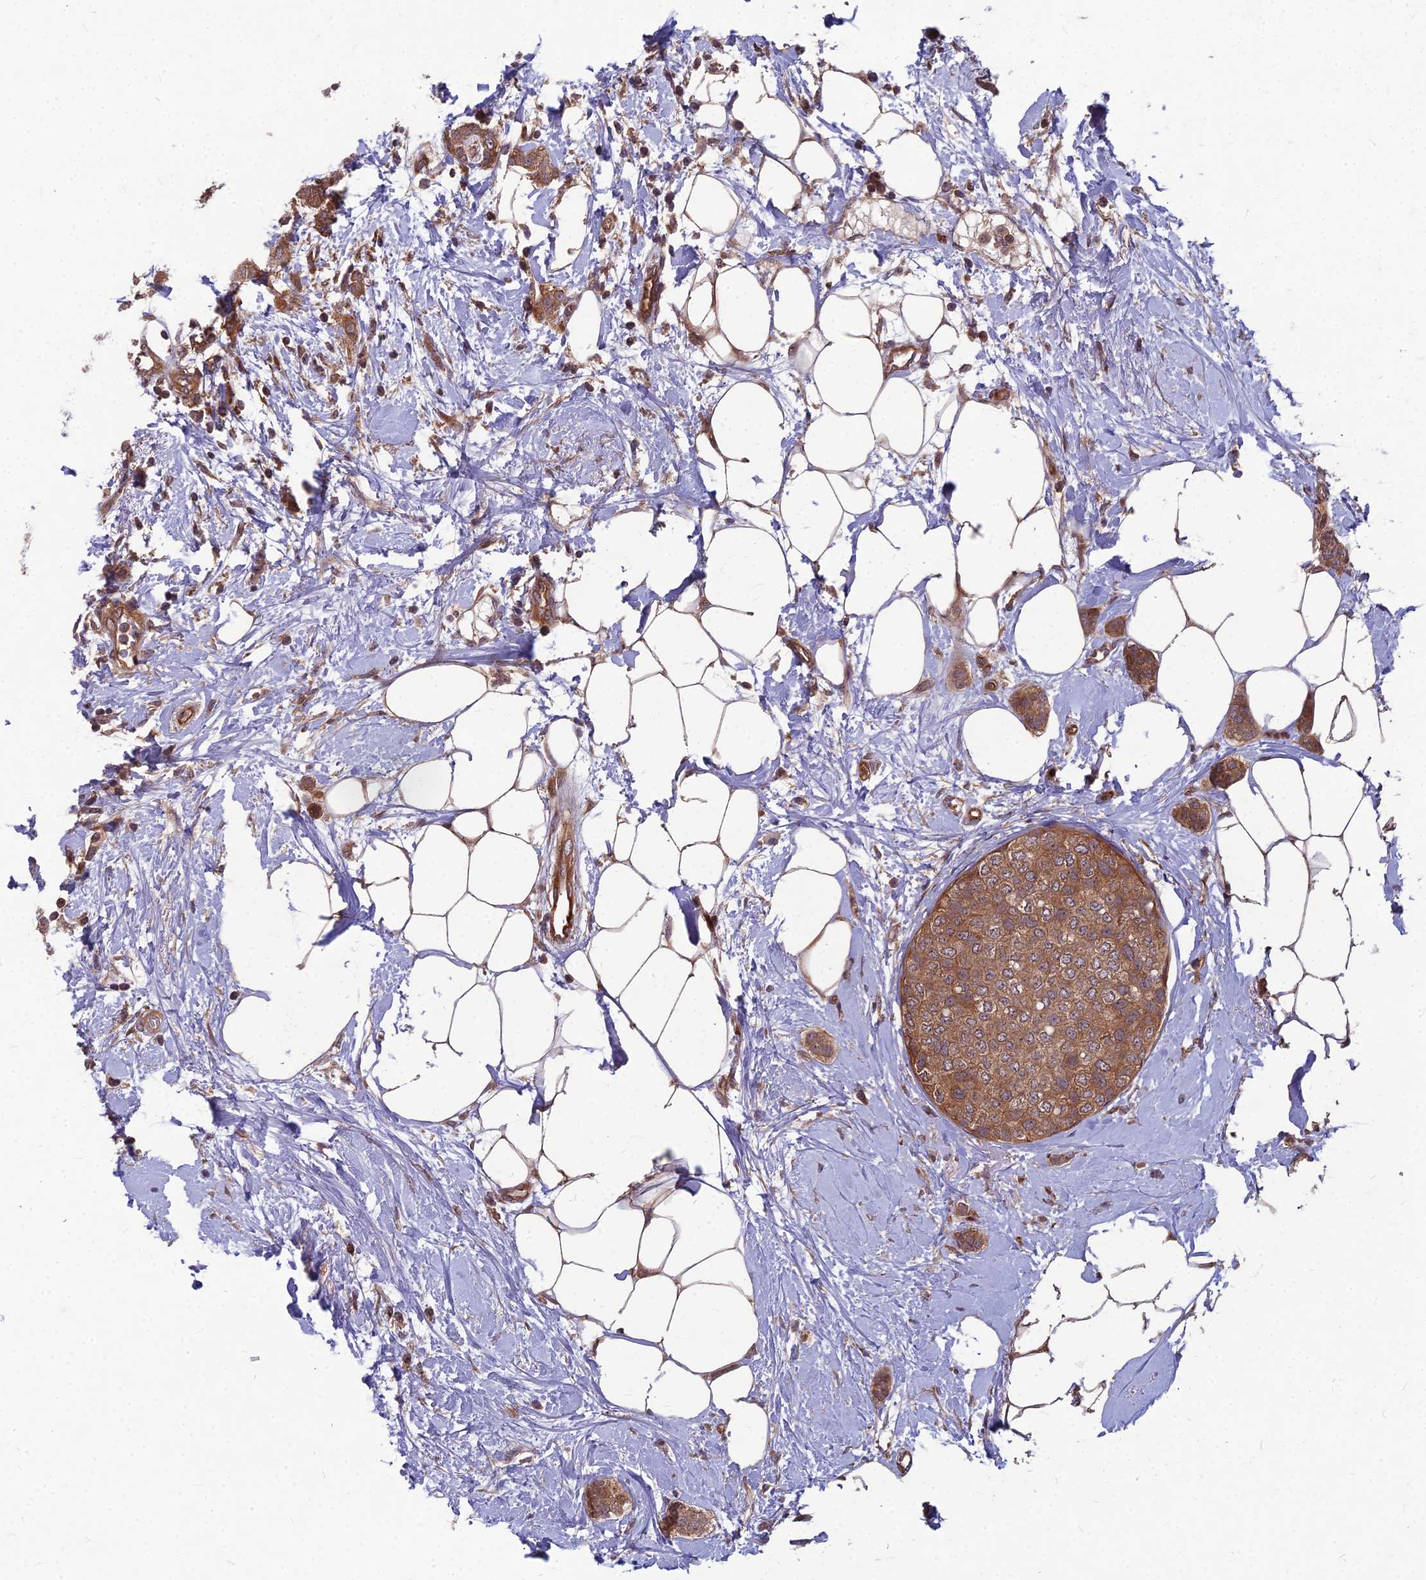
{"staining": {"intensity": "strong", "quantity": ">75%", "location": "cytoplasmic/membranous"}, "tissue": "breast cancer", "cell_type": "Tumor cells", "image_type": "cancer", "snomed": [{"axis": "morphology", "description": "Duct carcinoma"}, {"axis": "topography", "description": "Breast"}], "caption": "Breast cancer (invasive ductal carcinoma) stained for a protein (brown) displays strong cytoplasmic/membranous positive positivity in about >75% of tumor cells.", "gene": "MFSD8", "patient": {"sex": "female", "age": 72}}